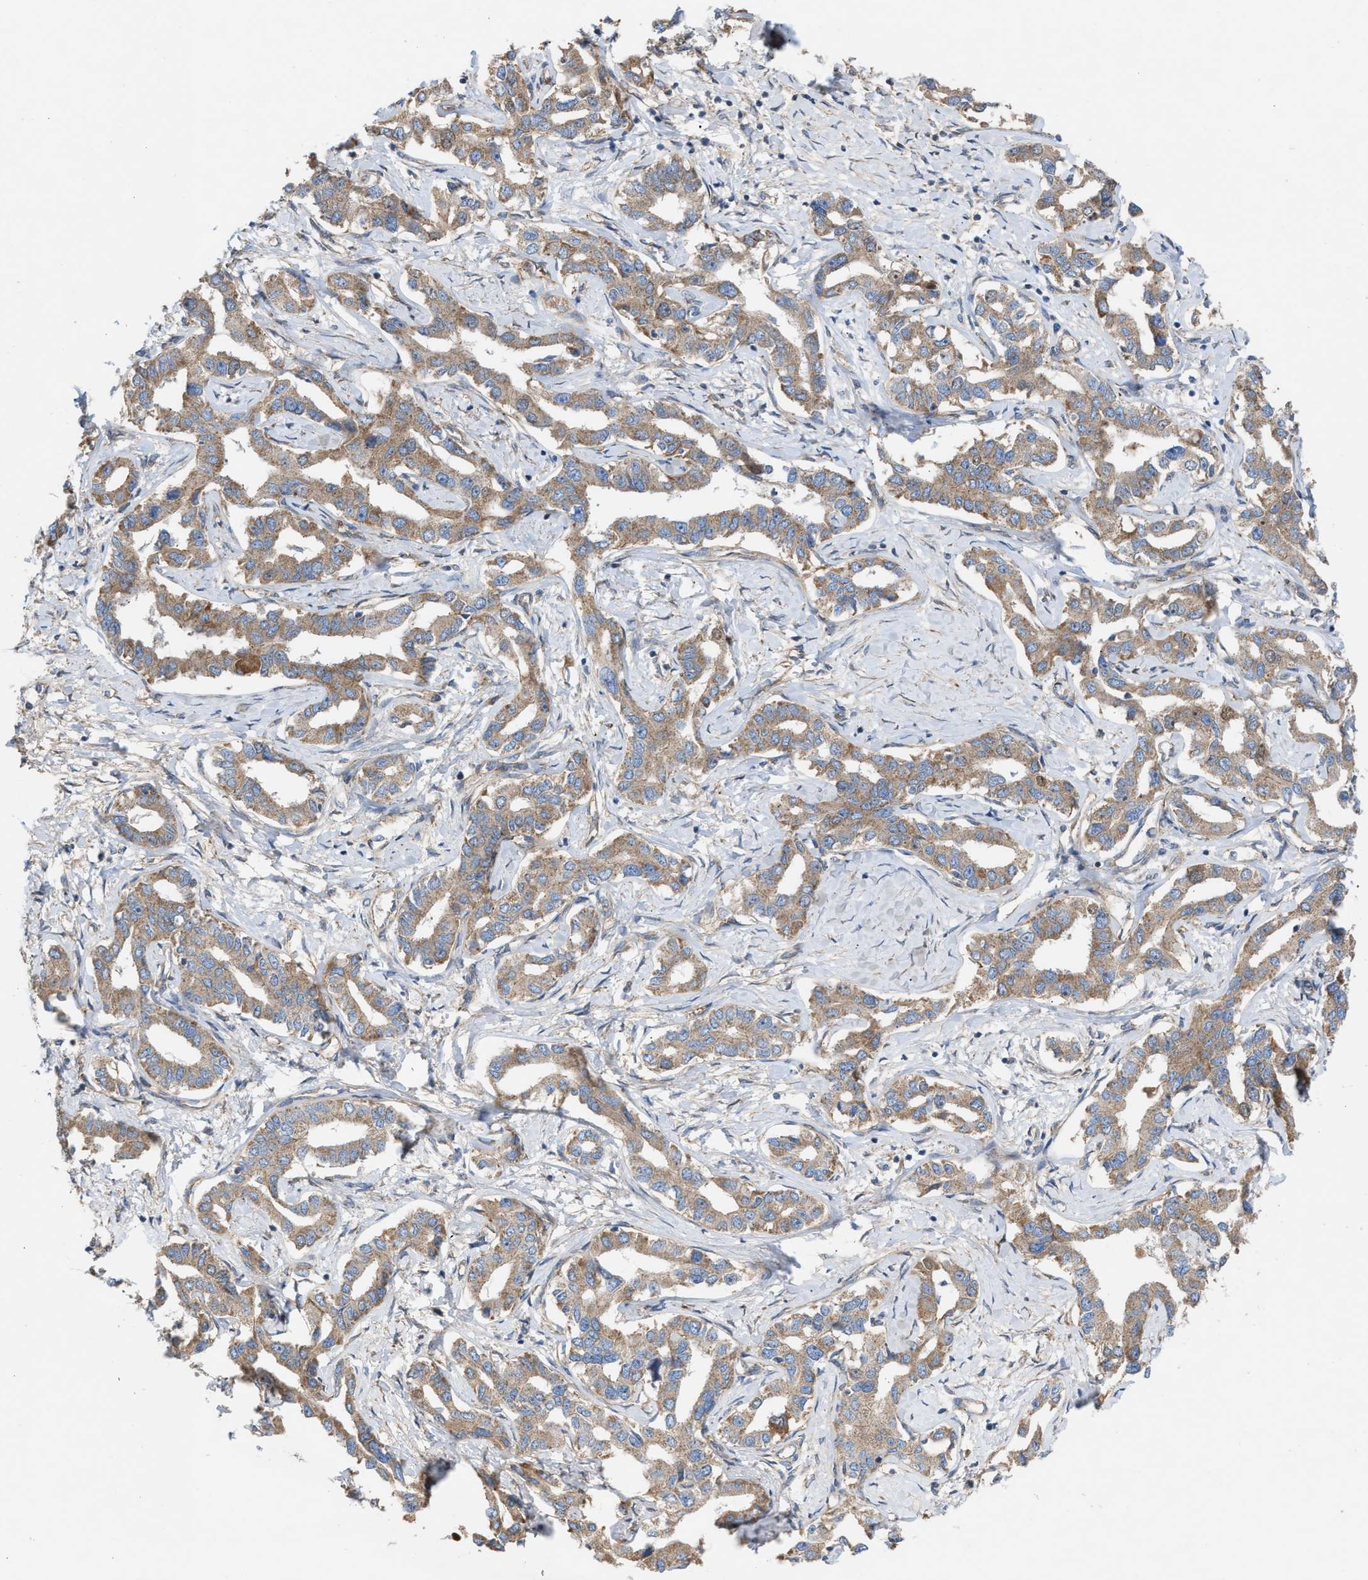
{"staining": {"intensity": "moderate", "quantity": ">75%", "location": "cytoplasmic/membranous"}, "tissue": "liver cancer", "cell_type": "Tumor cells", "image_type": "cancer", "snomed": [{"axis": "morphology", "description": "Cholangiocarcinoma"}, {"axis": "topography", "description": "Liver"}], "caption": "This is an image of immunohistochemistry staining of liver cholangiocarcinoma, which shows moderate expression in the cytoplasmic/membranous of tumor cells.", "gene": "OXSM", "patient": {"sex": "male", "age": 59}}